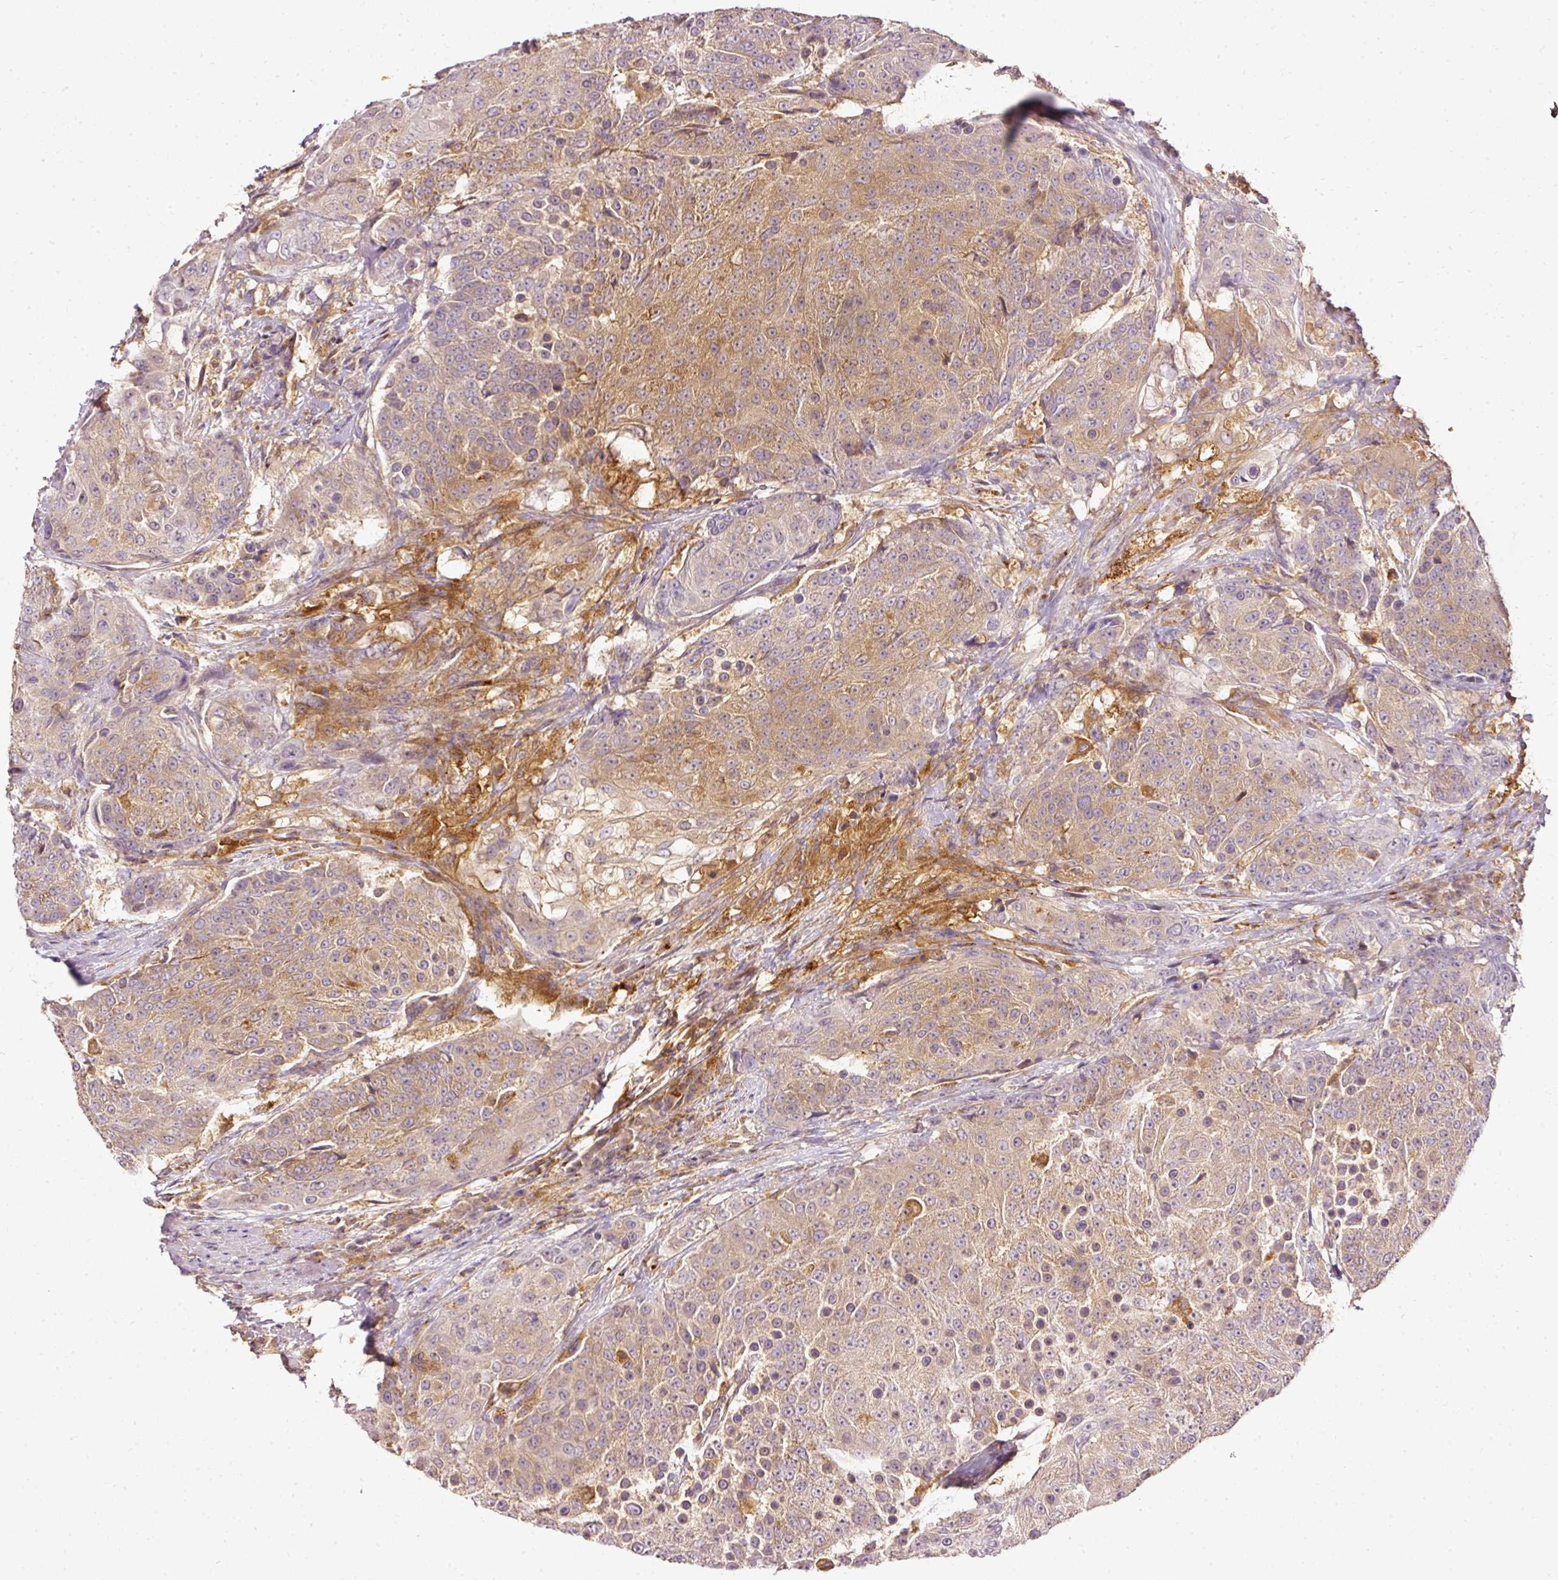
{"staining": {"intensity": "moderate", "quantity": "25%-75%", "location": "cytoplasmic/membranous"}, "tissue": "urothelial cancer", "cell_type": "Tumor cells", "image_type": "cancer", "snomed": [{"axis": "morphology", "description": "Urothelial carcinoma, High grade"}, {"axis": "topography", "description": "Urinary bladder"}], "caption": "Urothelial cancer stained for a protein reveals moderate cytoplasmic/membranous positivity in tumor cells. (Brightfield microscopy of DAB IHC at high magnification).", "gene": "ARMH3", "patient": {"sex": "female", "age": 63}}